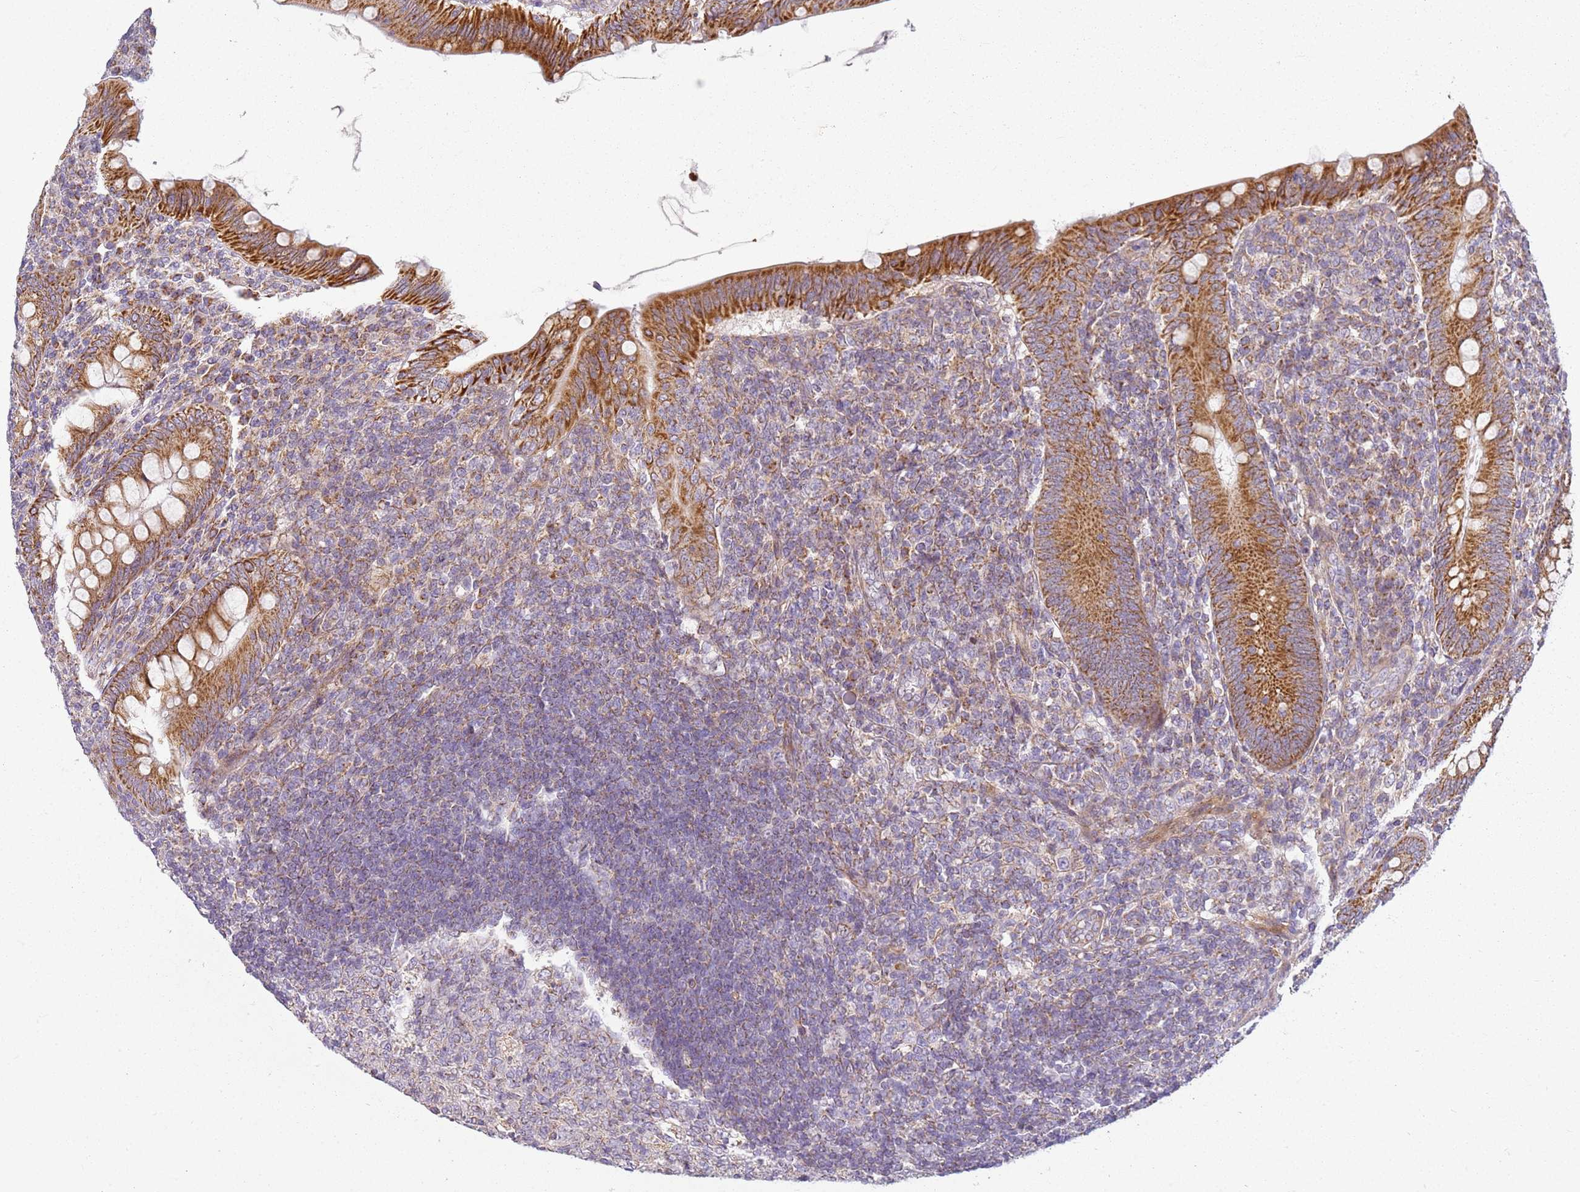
{"staining": {"intensity": "strong", "quantity": ">75%", "location": "cytoplasmic/membranous"}, "tissue": "appendix", "cell_type": "Glandular cells", "image_type": "normal", "snomed": [{"axis": "morphology", "description": "Normal tissue, NOS"}, {"axis": "topography", "description": "Appendix"}], "caption": "Immunohistochemical staining of unremarkable human appendix demonstrates strong cytoplasmic/membranous protein staining in approximately >75% of glandular cells.", "gene": "TMEM200C", "patient": {"sex": "male", "age": 14}}